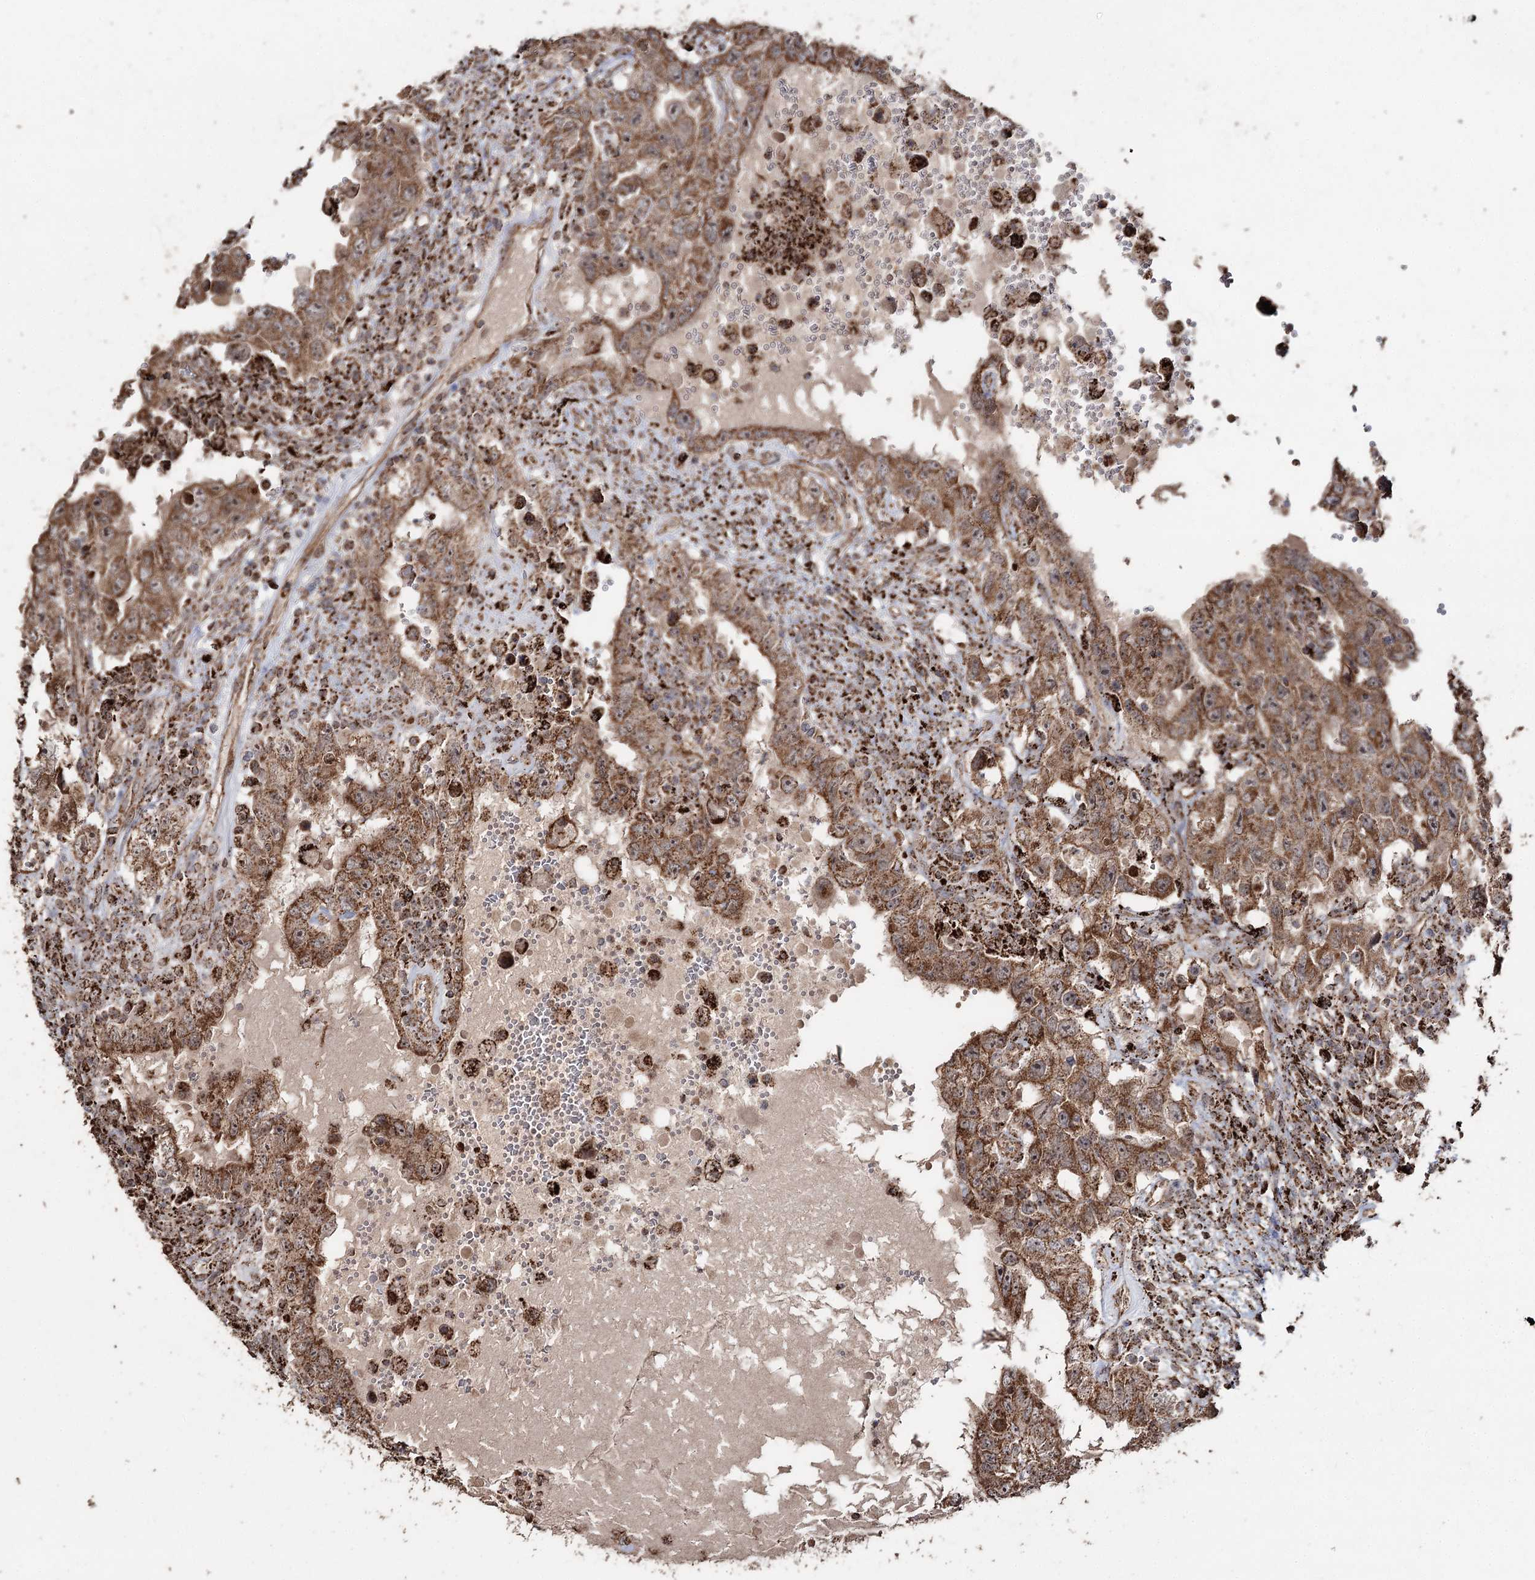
{"staining": {"intensity": "moderate", "quantity": ">75%", "location": "cytoplasmic/membranous"}, "tissue": "testis cancer", "cell_type": "Tumor cells", "image_type": "cancer", "snomed": [{"axis": "morphology", "description": "Carcinoma, Embryonal, NOS"}, {"axis": "topography", "description": "Testis"}], "caption": "The image reveals a brown stain indicating the presence of a protein in the cytoplasmic/membranous of tumor cells in testis embryonal carcinoma.", "gene": "SLF2", "patient": {"sex": "male", "age": 26}}